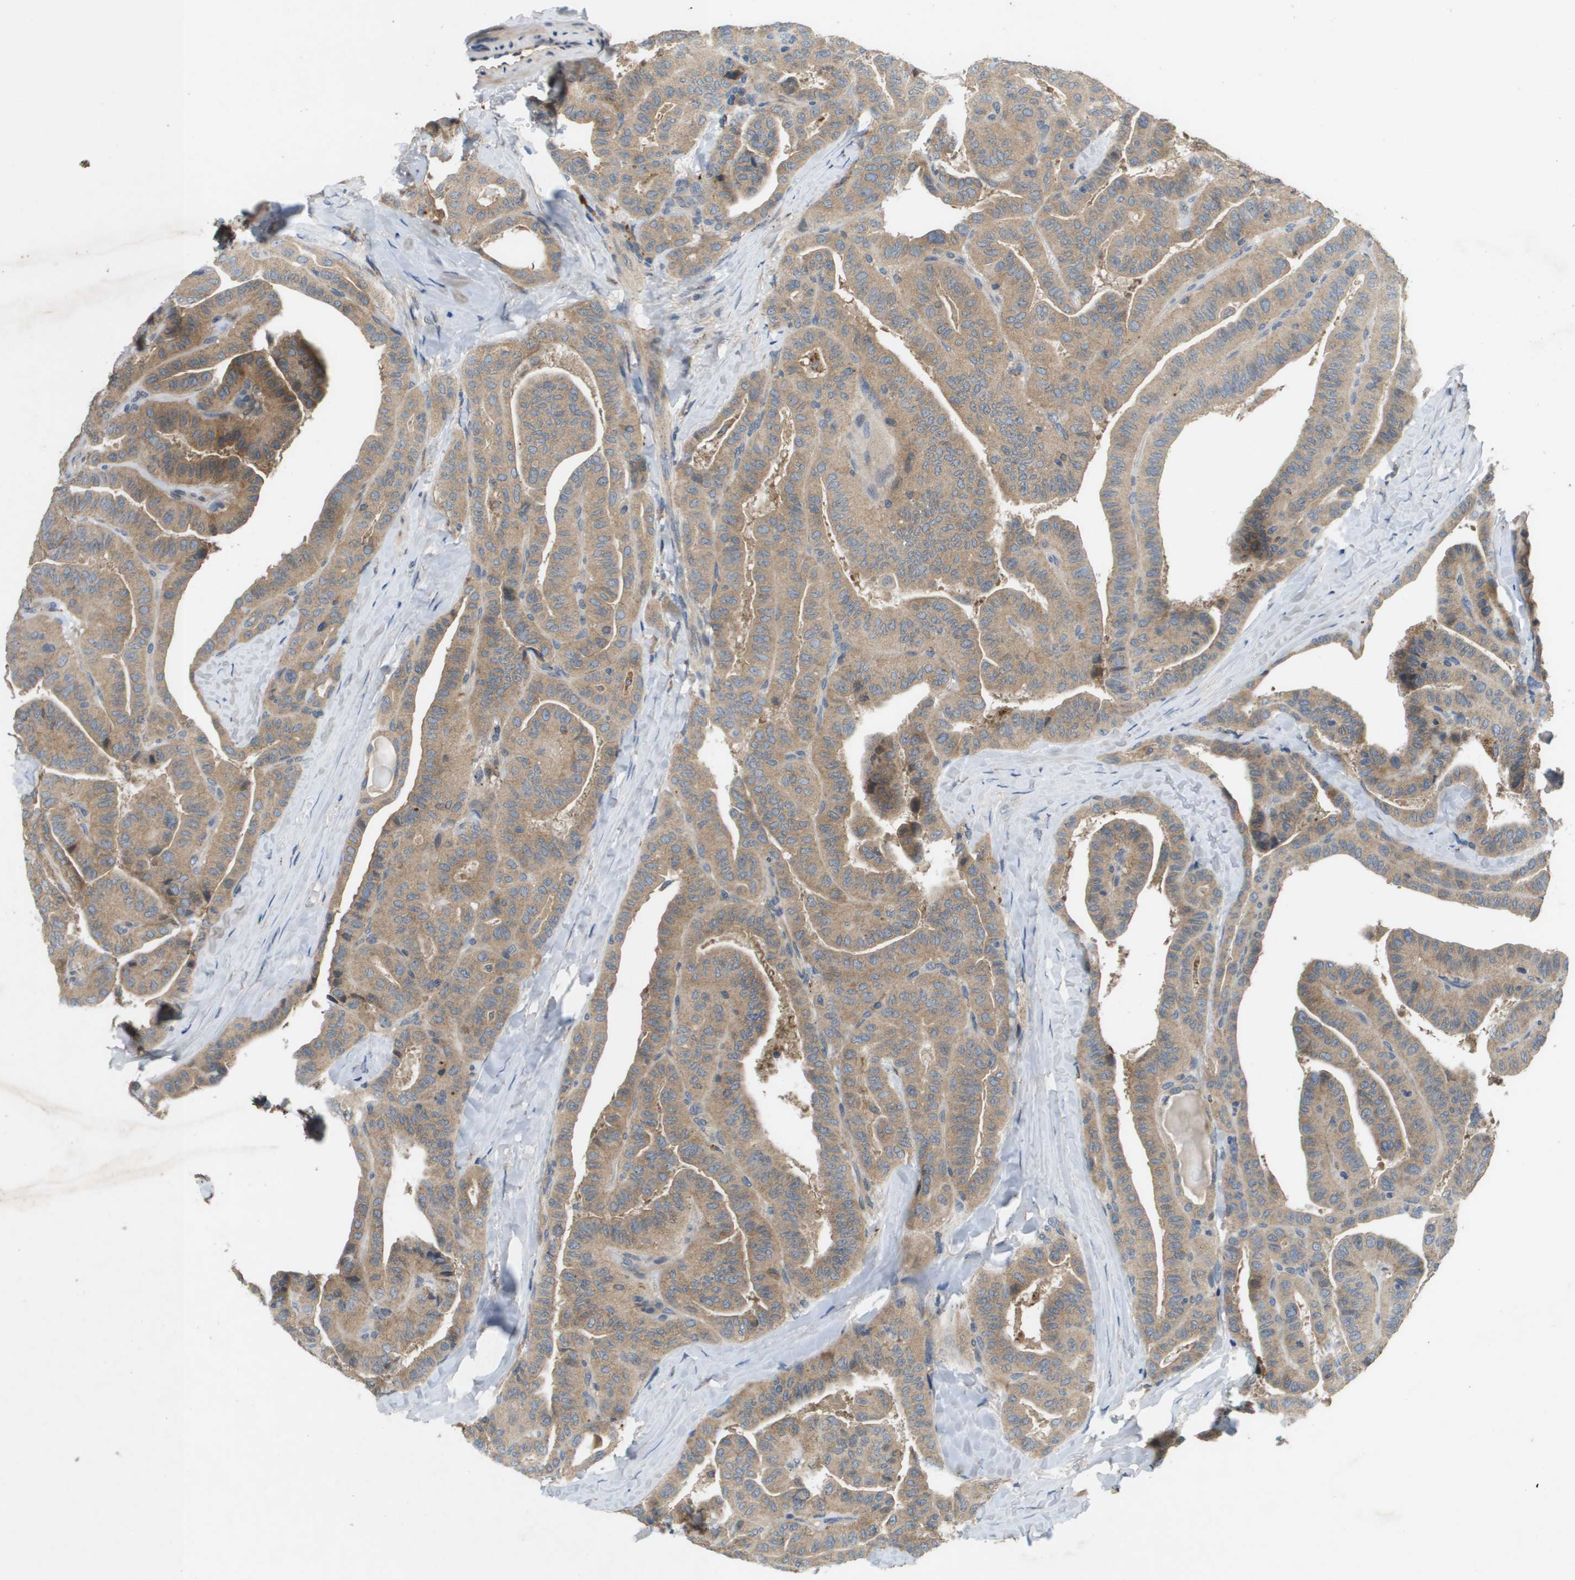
{"staining": {"intensity": "weak", "quantity": ">75%", "location": "cytoplasmic/membranous"}, "tissue": "thyroid cancer", "cell_type": "Tumor cells", "image_type": "cancer", "snomed": [{"axis": "morphology", "description": "Papillary adenocarcinoma, NOS"}, {"axis": "topography", "description": "Thyroid gland"}], "caption": "A high-resolution micrograph shows IHC staining of thyroid cancer (papillary adenocarcinoma), which demonstrates weak cytoplasmic/membranous staining in approximately >75% of tumor cells.", "gene": "SLC25A20", "patient": {"sex": "male", "age": 77}}